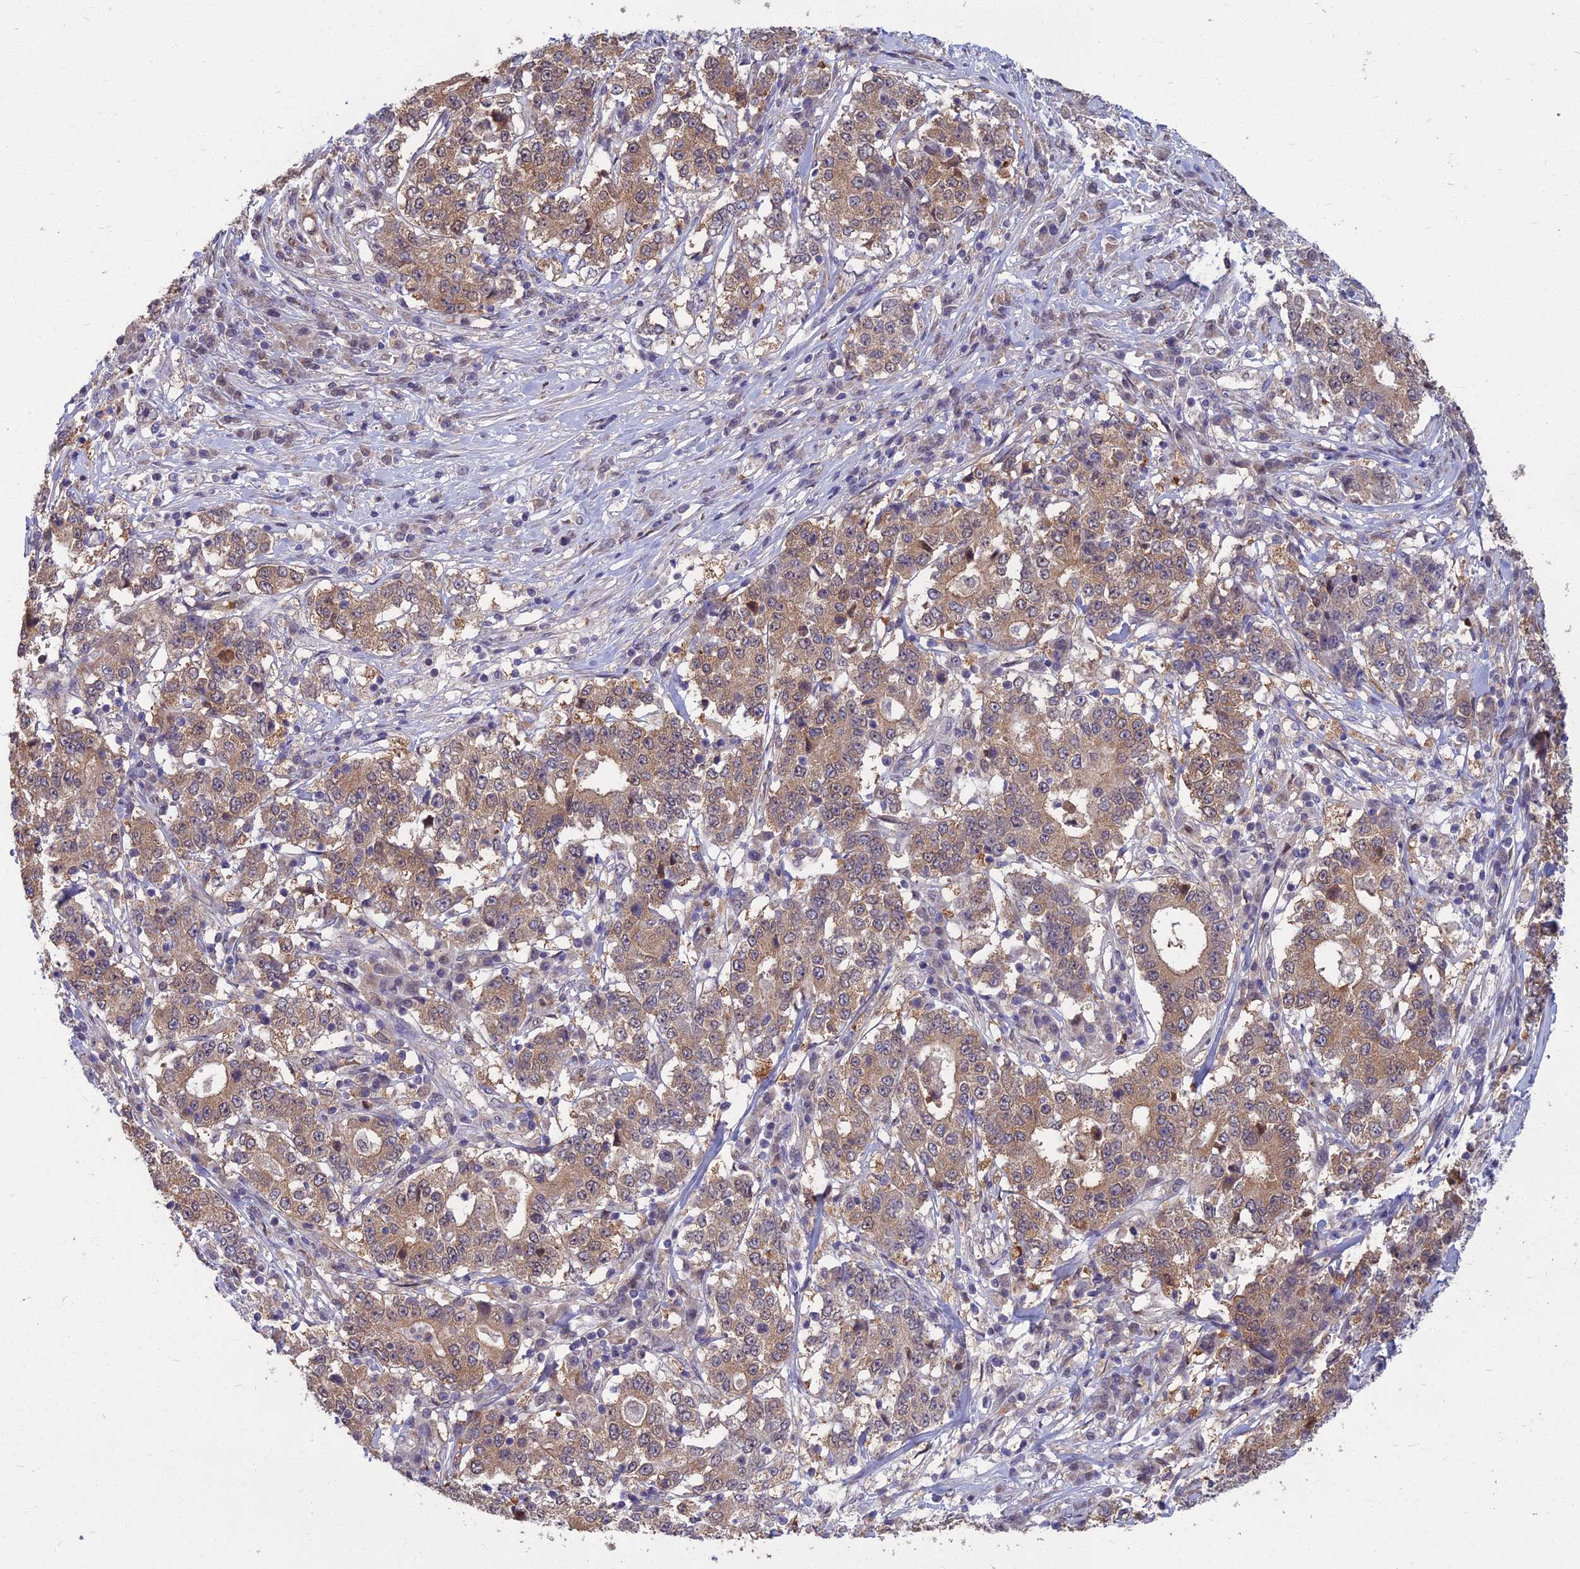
{"staining": {"intensity": "moderate", "quantity": ">75%", "location": "cytoplasmic/membranous"}, "tissue": "stomach cancer", "cell_type": "Tumor cells", "image_type": "cancer", "snomed": [{"axis": "morphology", "description": "Adenocarcinoma, NOS"}, {"axis": "topography", "description": "Stomach"}], "caption": "Immunohistochemistry (IHC) photomicrograph of stomach cancer (adenocarcinoma) stained for a protein (brown), which exhibits medium levels of moderate cytoplasmic/membranous positivity in about >75% of tumor cells.", "gene": "NR4A3", "patient": {"sex": "male", "age": 59}}